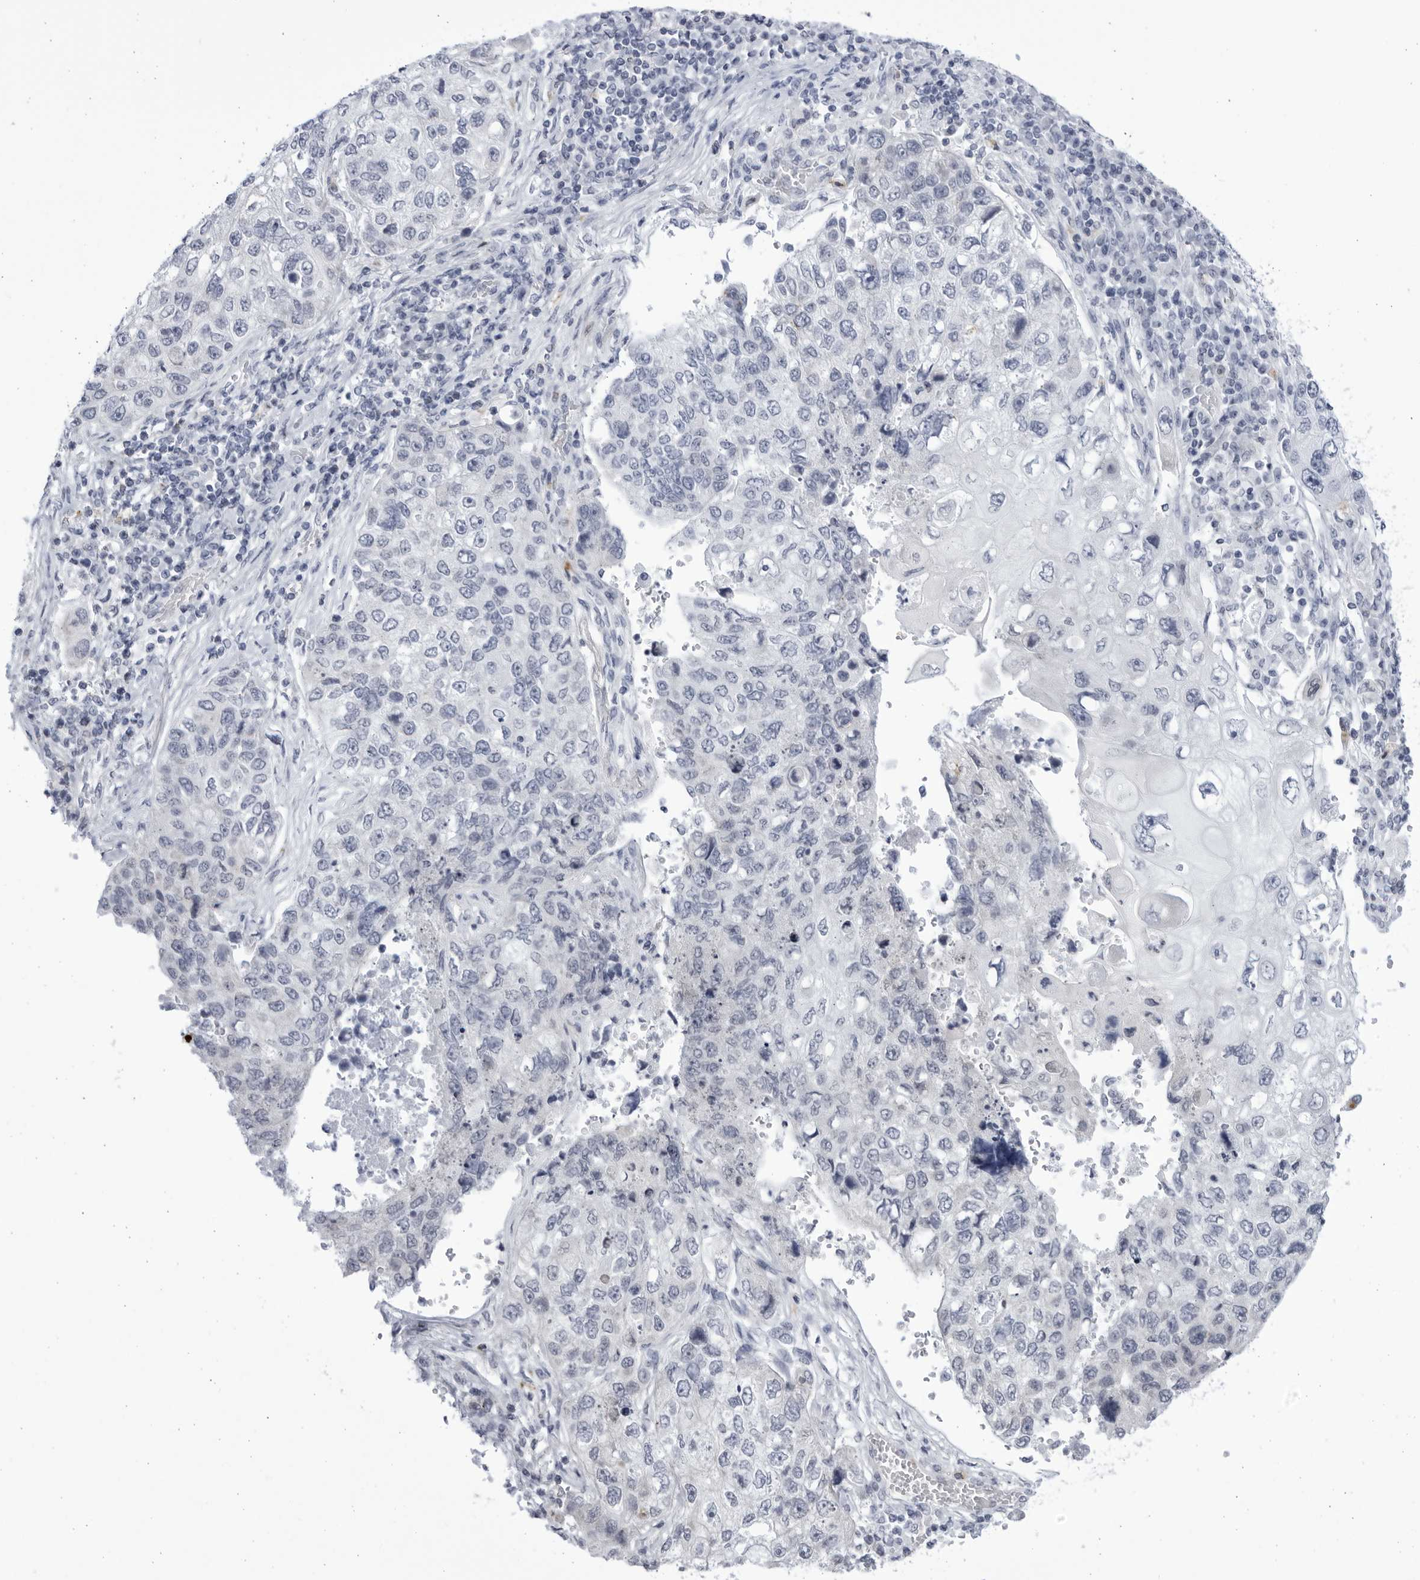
{"staining": {"intensity": "negative", "quantity": "none", "location": "none"}, "tissue": "lung cancer", "cell_type": "Tumor cells", "image_type": "cancer", "snomed": [{"axis": "morphology", "description": "Squamous cell carcinoma, NOS"}, {"axis": "topography", "description": "Lung"}], "caption": "Image shows no significant protein positivity in tumor cells of squamous cell carcinoma (lung).", "gene": "CCDC181", "patient": {"sex": "male", "age": 61}}